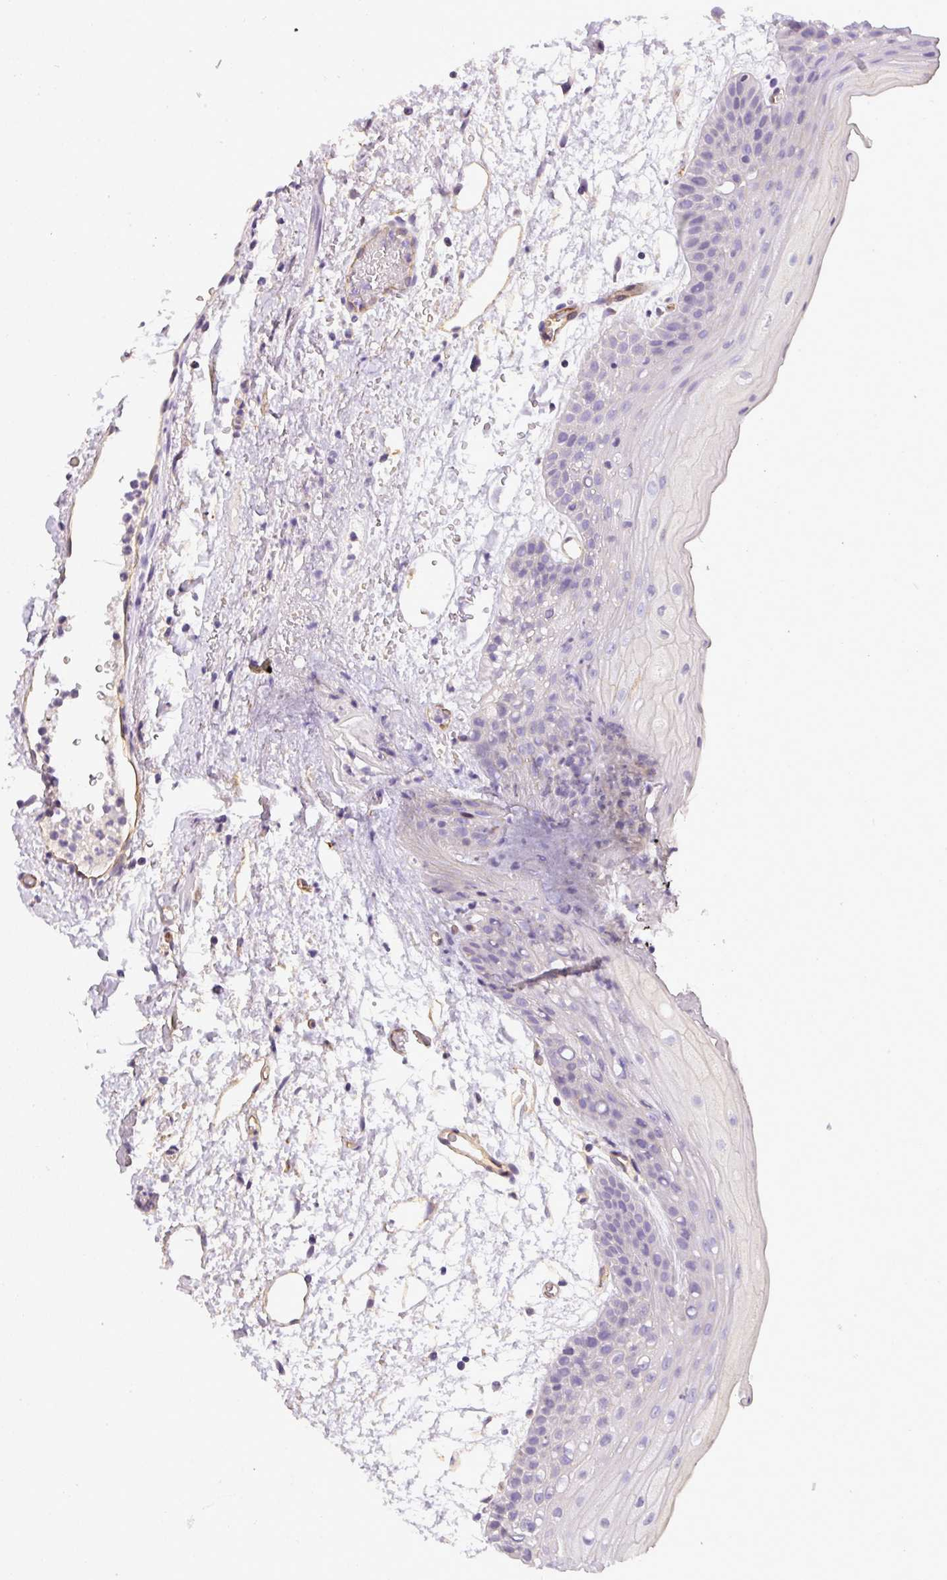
{"staining": {"intensity": "negative", "quantity": "none", "location": "none"}, "tissue": "oral mucosa", "cell_type": "Squamous epithelial cells", "image_type": "normal", "snomed": [{"axis": "morphology", "description": "Normal tissue, NOS"}, {"axis": "topography", "description": "Oral tissue"}, {"axis": "topography", "description": "Tounge, NOS"}], "caption": "Squamous epithelial cells show no significant staining in normal oral mucosa. The staining was performed using DAB (3,3'-diaminobenzidine) to visualize the protein expression in brown, while the nuclei were stained in blue with hematoxylin (Magnification: 20x).", "gene": "OR11H4", "patient": {"sex": "female", "age": 59}}